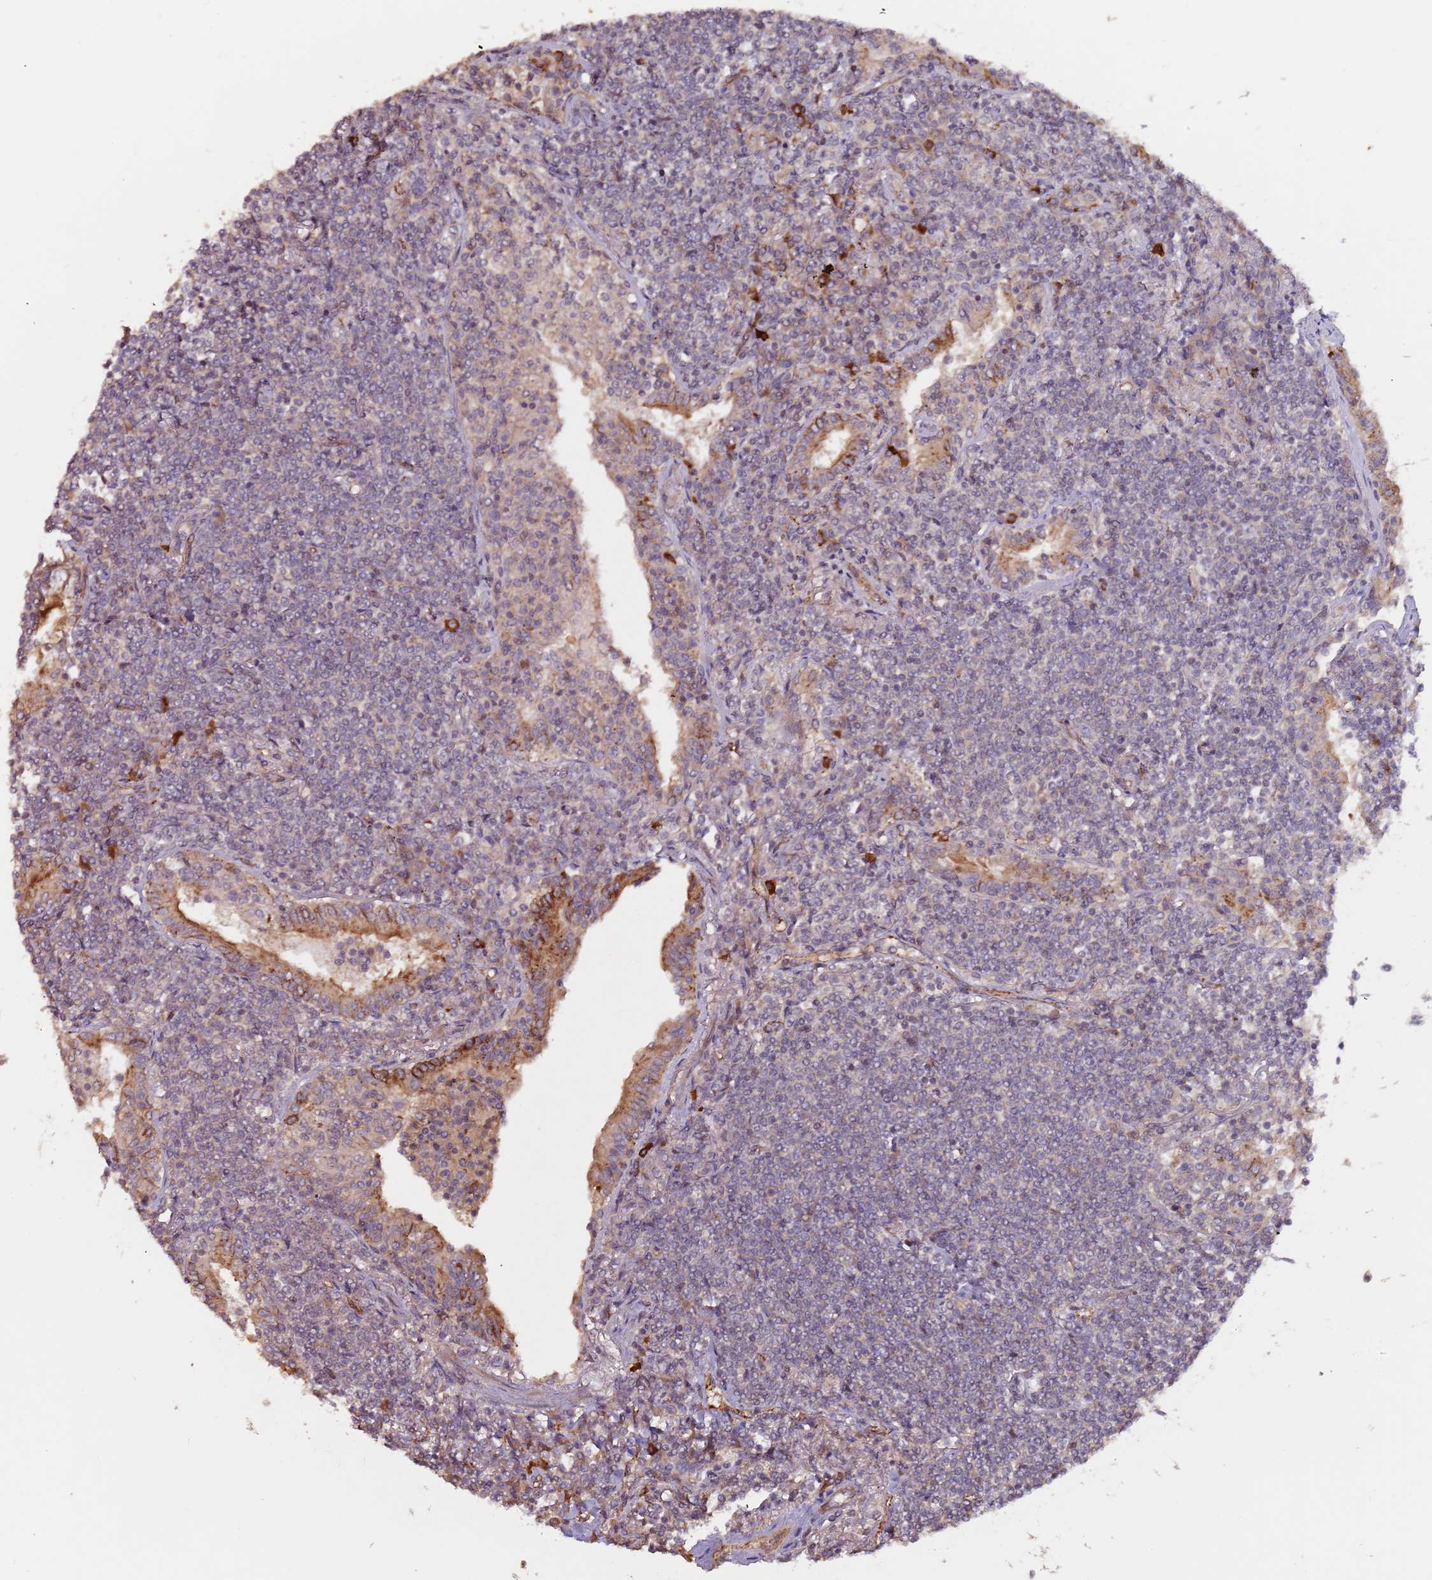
{"staining": {"intensity": "negative", "quantity": "none", "location": "none"}, "tissue": "lymphoma", "cell_type": "Tumor cells", "image_type": "cancer", "snomed": [{"axis": "morphology", "description": "Malignant lymphoma, non-Hodgkin's type, Low grade"}, {"axis": "topography", "description": "Lung"}], "caption": "The image demonstrates no significant expression in tumor cells of low-grade malignant lymphoma, non-Hodgkin's type. The staining is performed using DAB (3,3'-diaminobenzidine) brown chromogen with nuclei counter-stained in using hematoxylin.", "gene": "KANSL1L", "patient": {"sex": "female", "age": 71}}